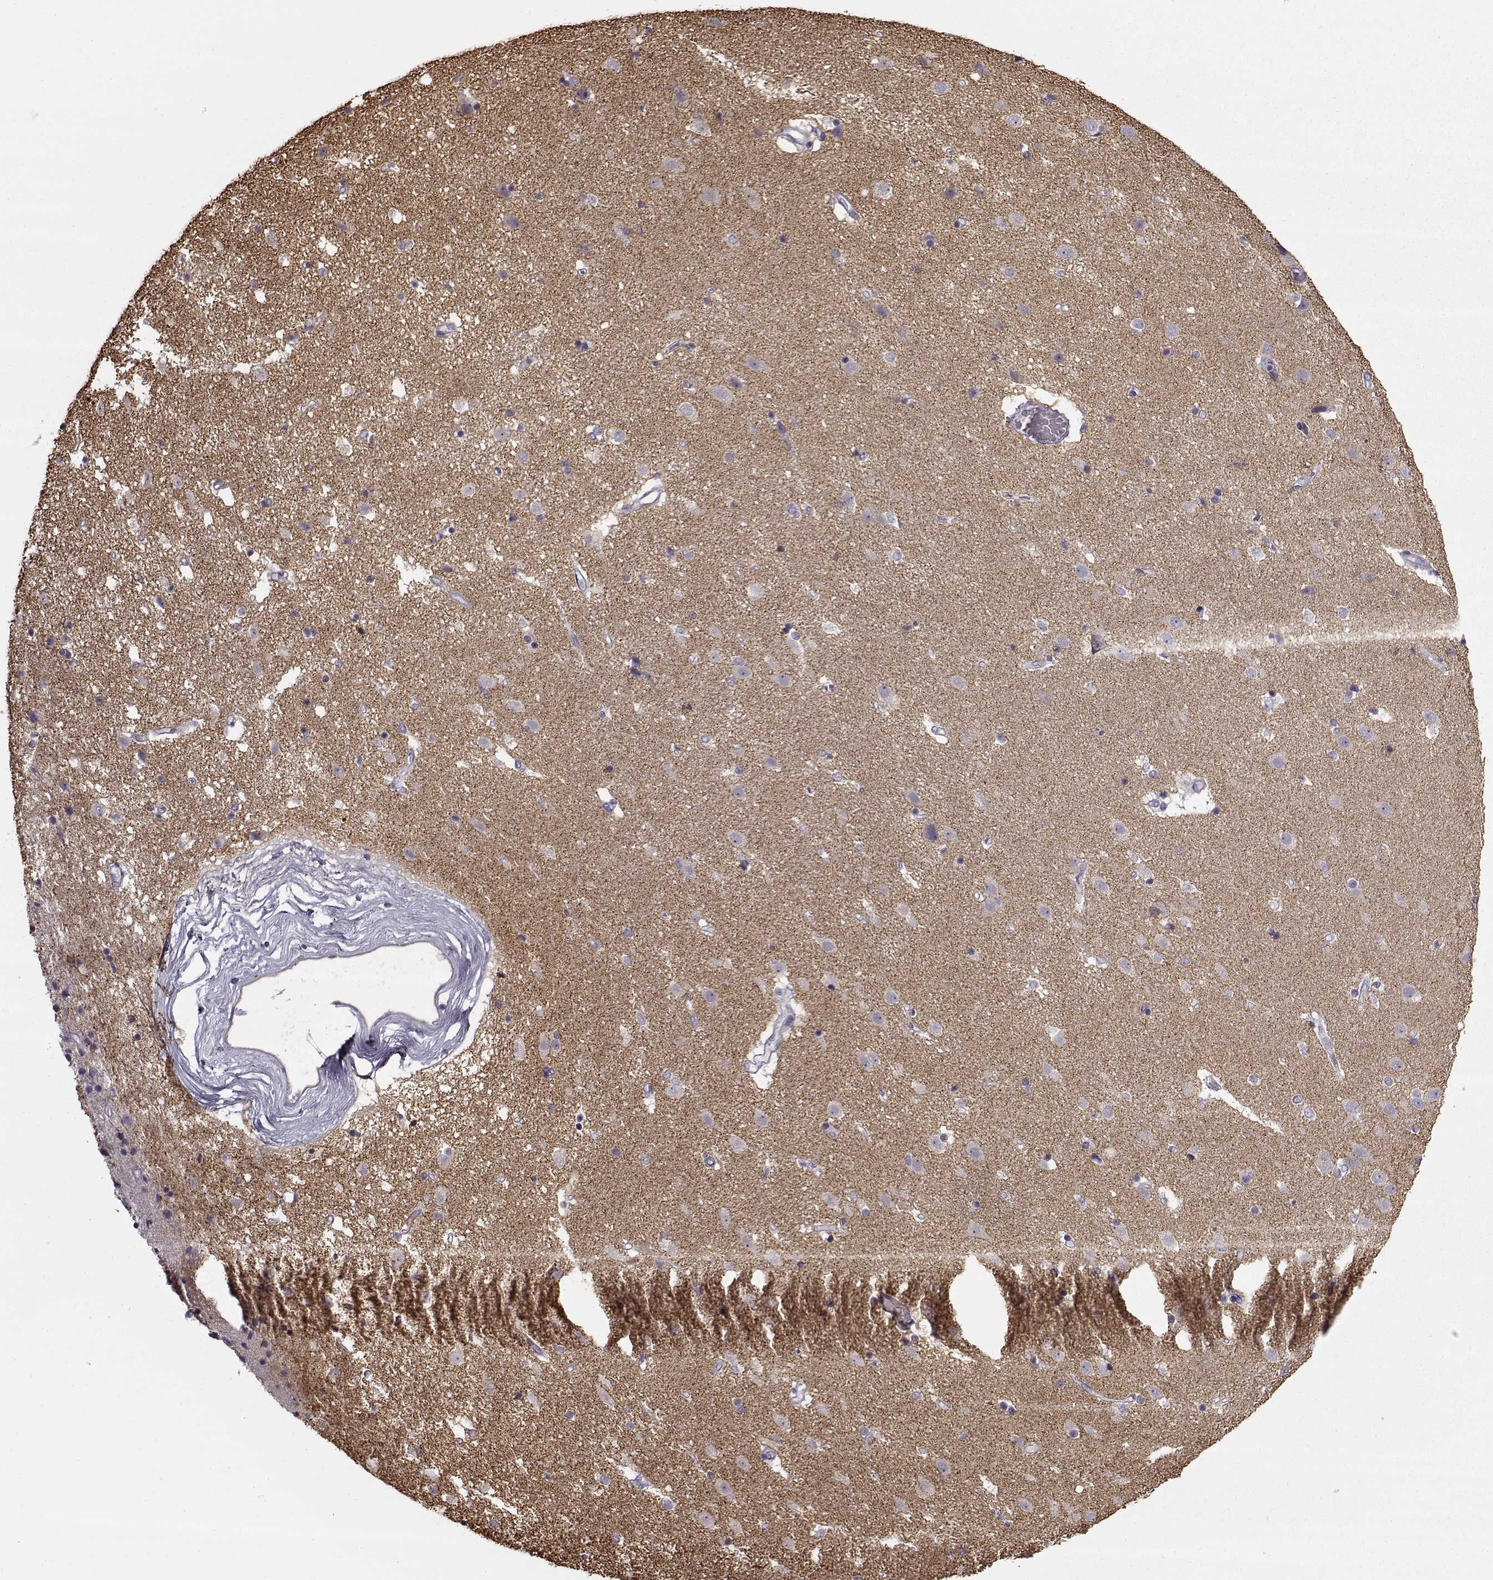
{"staining": {"intensity": "negative", "quantity": "none", "location": "none"}, "tissue": "caudate", "cell_type": "Glial cells", "image_type": "normal", "snomed": [{"axis": "morphology", "description": "Normal tissue, NOS"}, {"axis": "topography", "description": "Lateral ventricle wall"}], "caption": "Protein analysis of normal caudate exhibits no significant staining in glial cells.", "gene": "SNCA", "patient": {"sex": "female", "age": 71}}